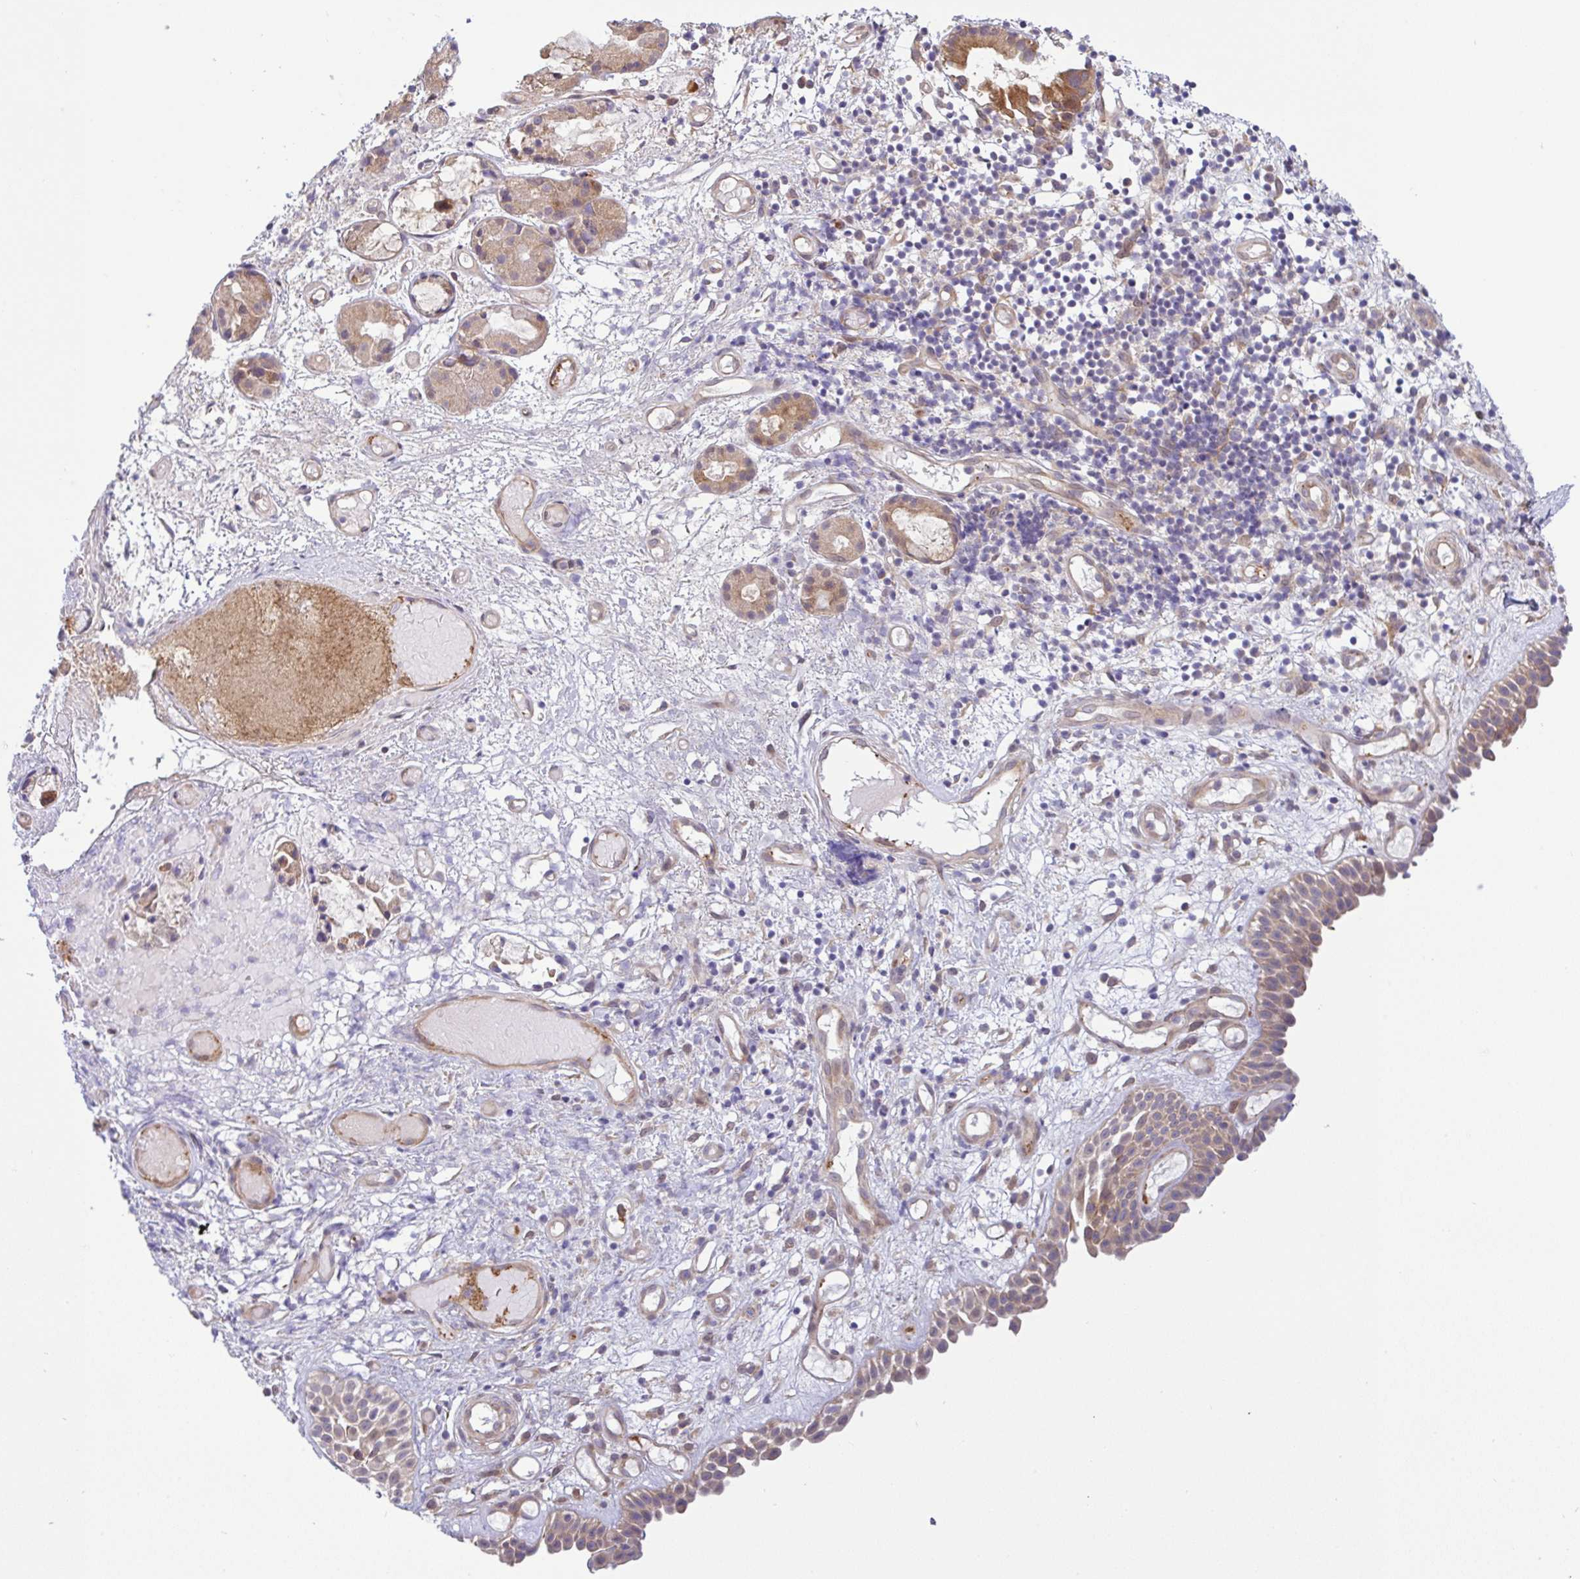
{"staining": {"intensity": "weak", "quantity": ">75%", "location": "cytoplasmic/membranous"}, "tissue": "nasopharynx", "cell_type": "Respiratory epithelial cells", "image_type": "normal", "snomed": [{"axis": "morphology", "description": "Normal tissue, NOS"}, {"axis": "morphology", "description": "Inflammation, NOS"}, {"axis": "topography", "description": "Nasopharynx"}], "caption": "Weak cytoplasmic/membranous expression is identified in approximately >75% of respiratory epithelial cells in unremarkable nasopharynx. (DAB (3,3'-diaminobenzidine) IHC with brightfield microscopy, high magnification).", "gene": "UBE4A", "patient": {"sex": "male", "age": 54}}